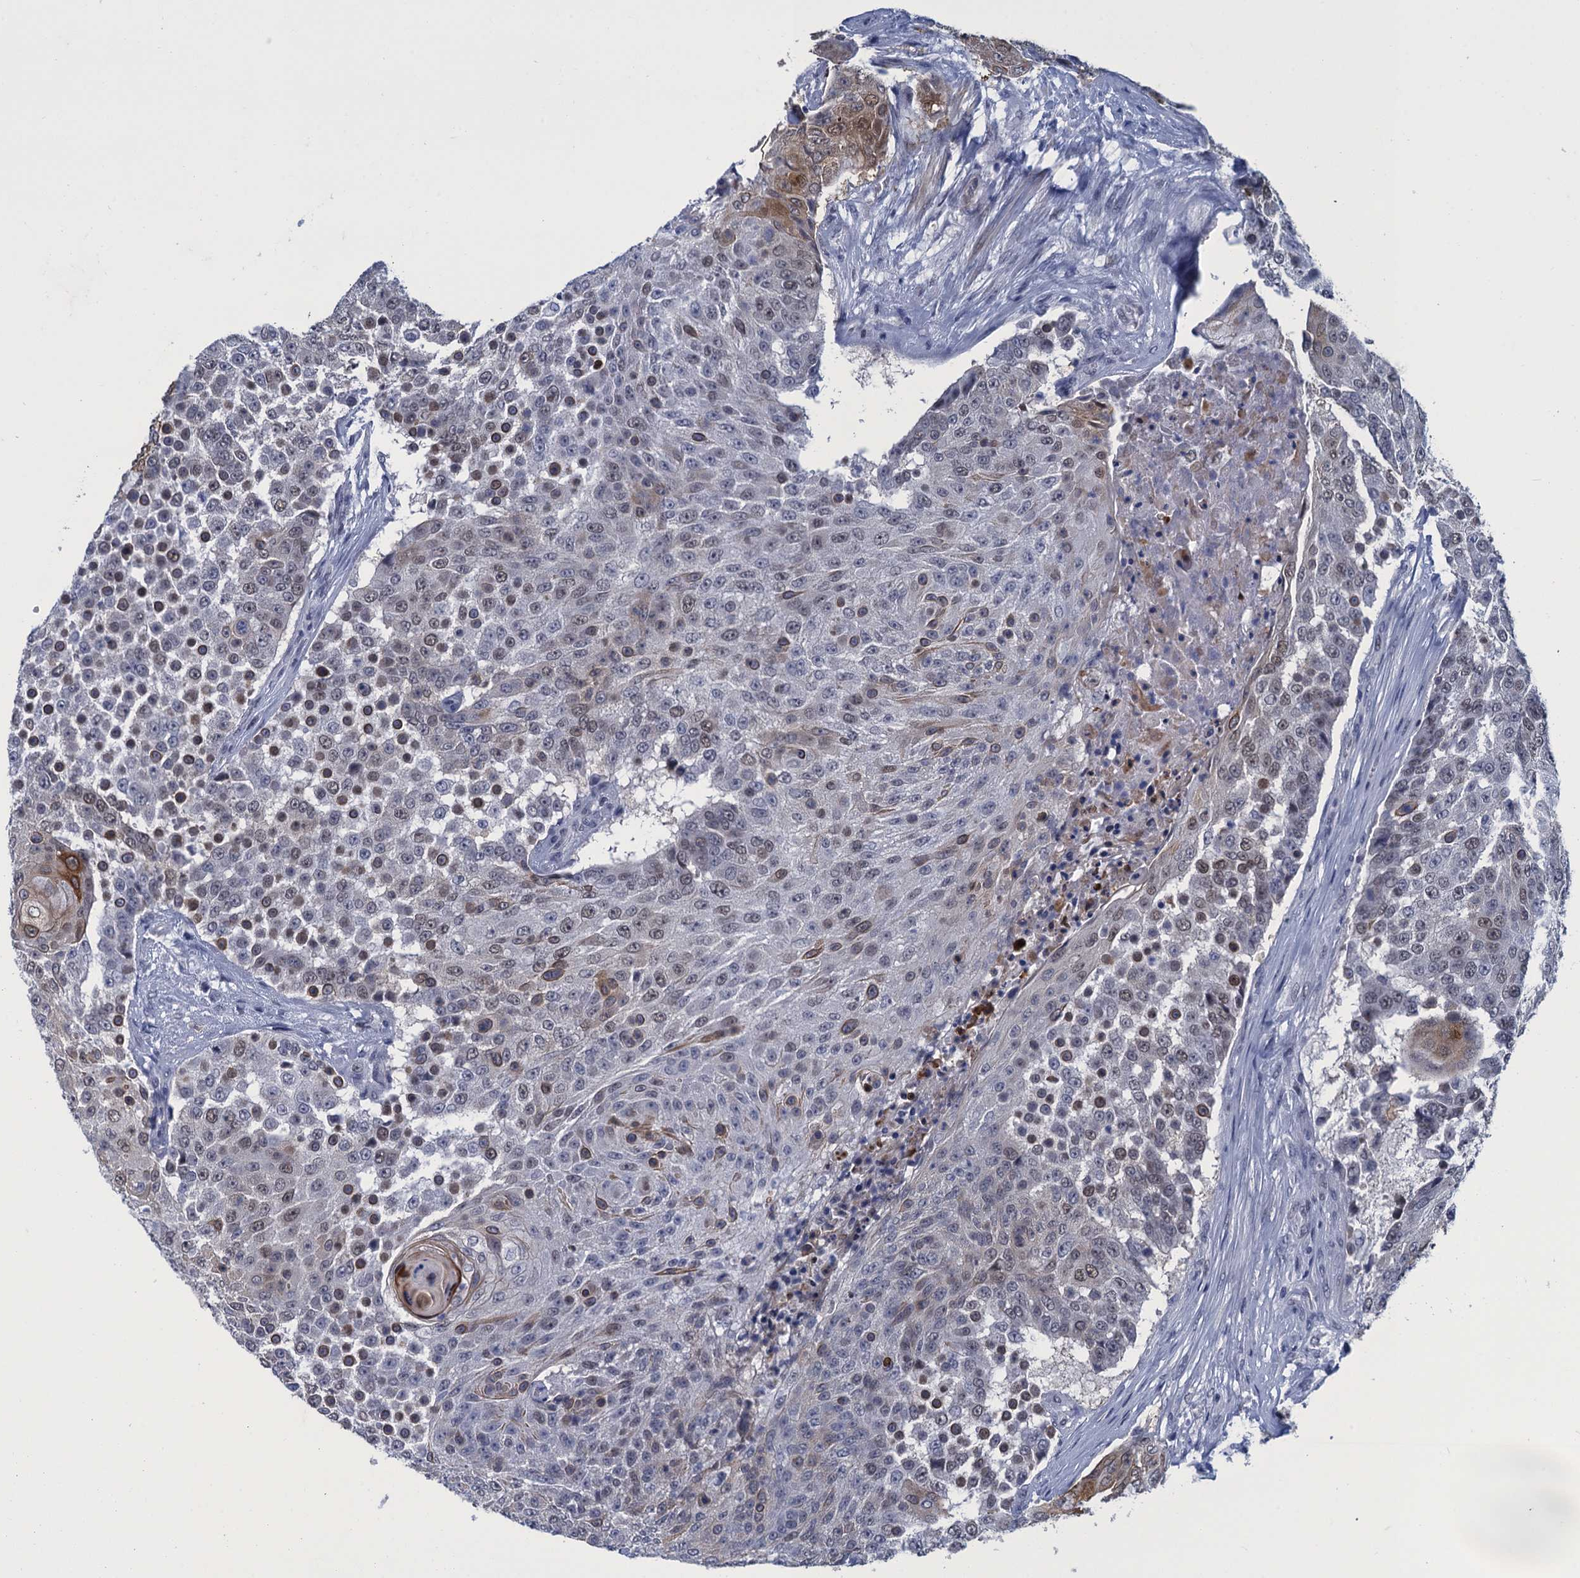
{"staining": {"intensity": "moderate", "quantity": "<25%", "location": "cytoplasmic/membranous,nuclear"}, "tissue": "urothelial cancer", "cell_type": "Tumor cells", "image_type": "cancer", "snomed": [{"axis": "morphology", "description": "Urothelial carcinoma, High grade"}, {"axis": "topography", "description": "Urinary bladder"}], "caption": "Tumor cells demonstrate low levels of moderate cytoplasmic/membranous and nuclear staining in about <25% of cells in human urothelial cancer.", "gene": "GINS3", "patient": {"sex": "female", "age": 63}}